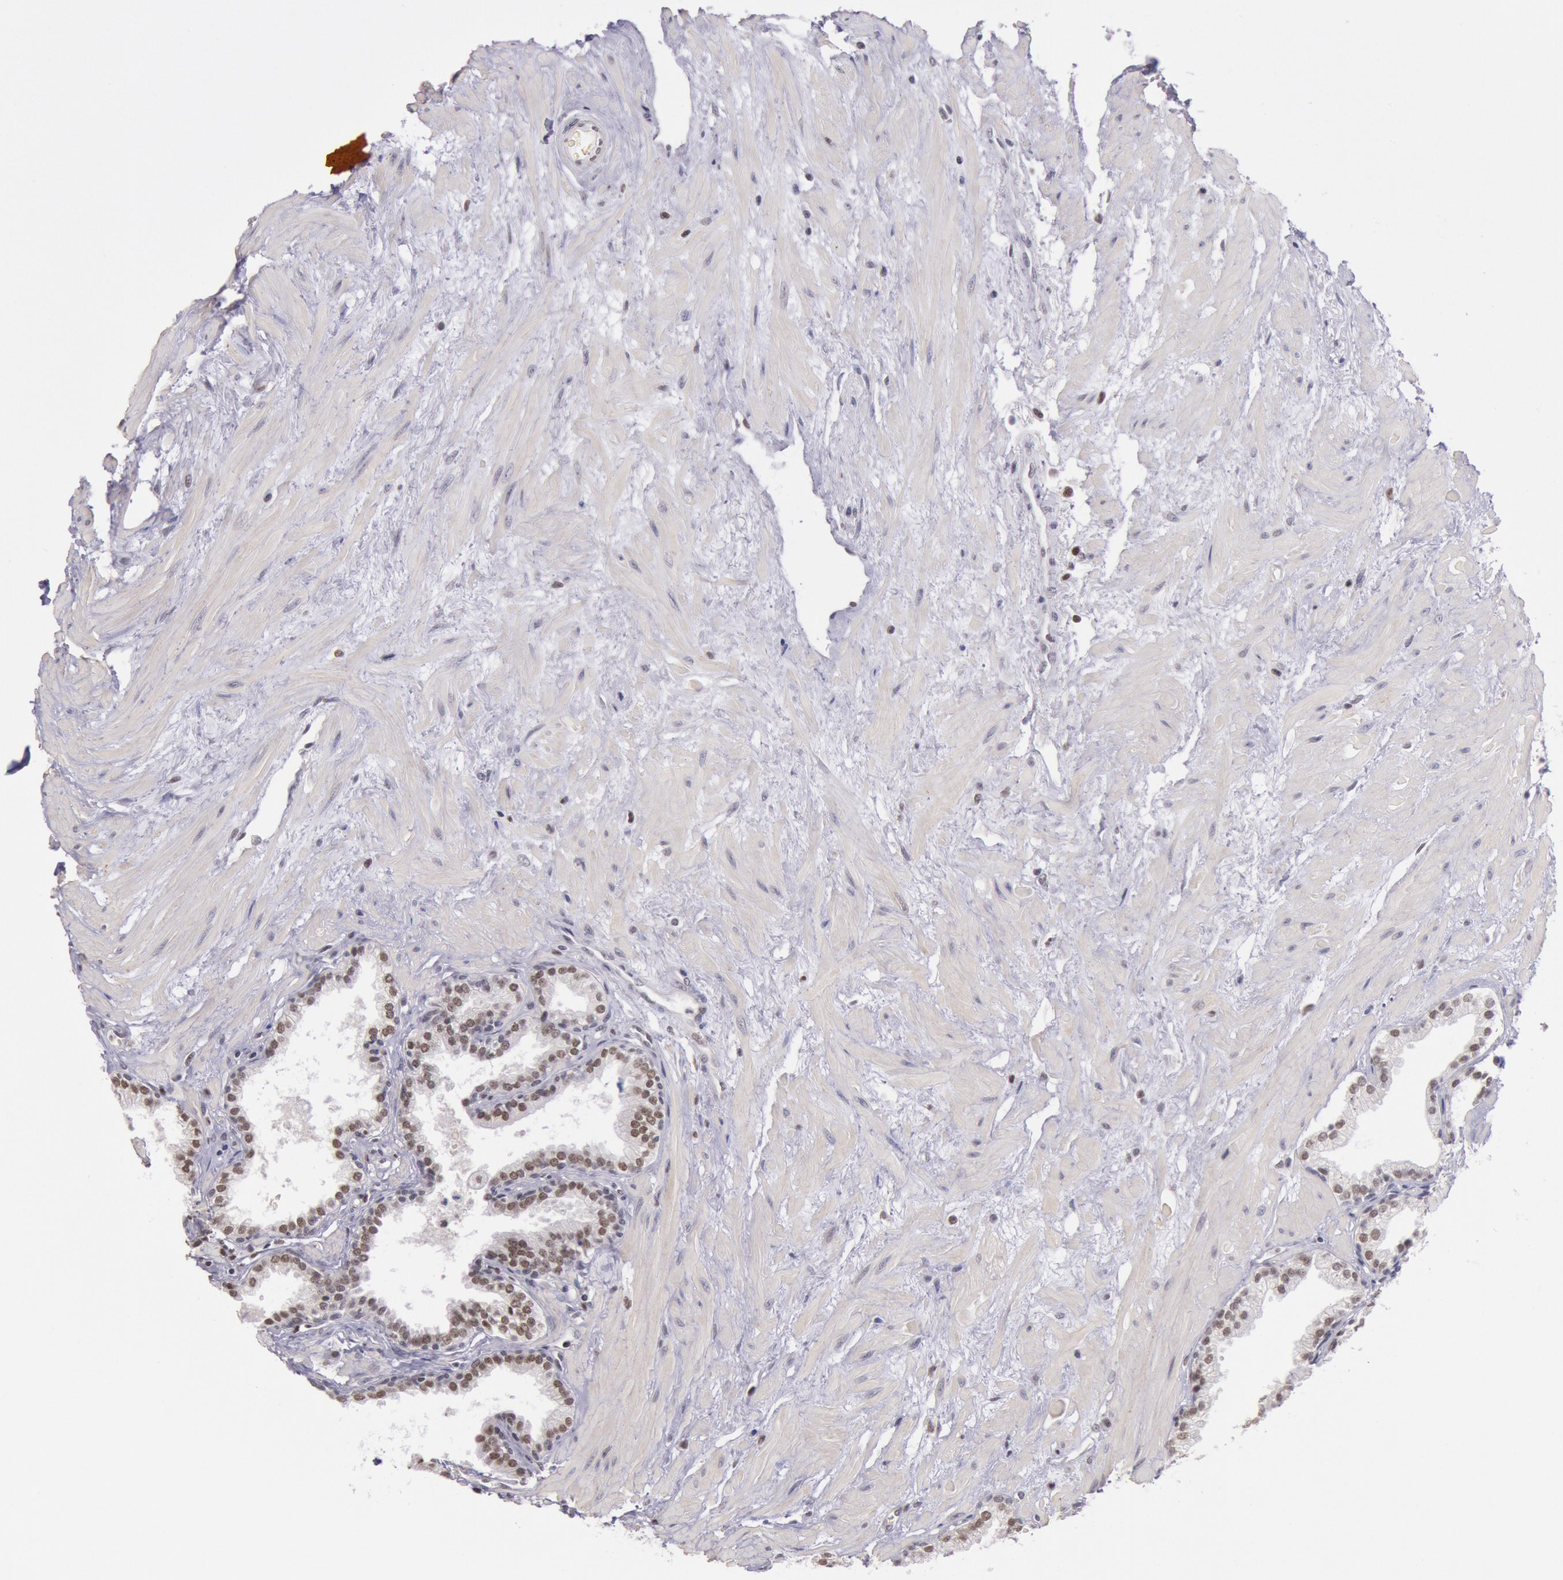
{"staining": {"intensity": "weak", "quantity": "25%-75%", "location": "nuclear"}, "tissue": "prostate", "cell_type": "Glandular cells", "image_type": "normal", "snomed": [{"axis": "morphology", "description": "Normal tissue, NOS"}, {"axis": "topography", "description": "Prostate"}], "caption": "DAB (3,3'-diaminobenzidine) immunohistochemical staining of unremarkable prostate shows weak nuclear protein positivity in approximately 25%-75% of glandular cells.", "gene": "TASL", "patient": {"sex": "male", "age": 64}}